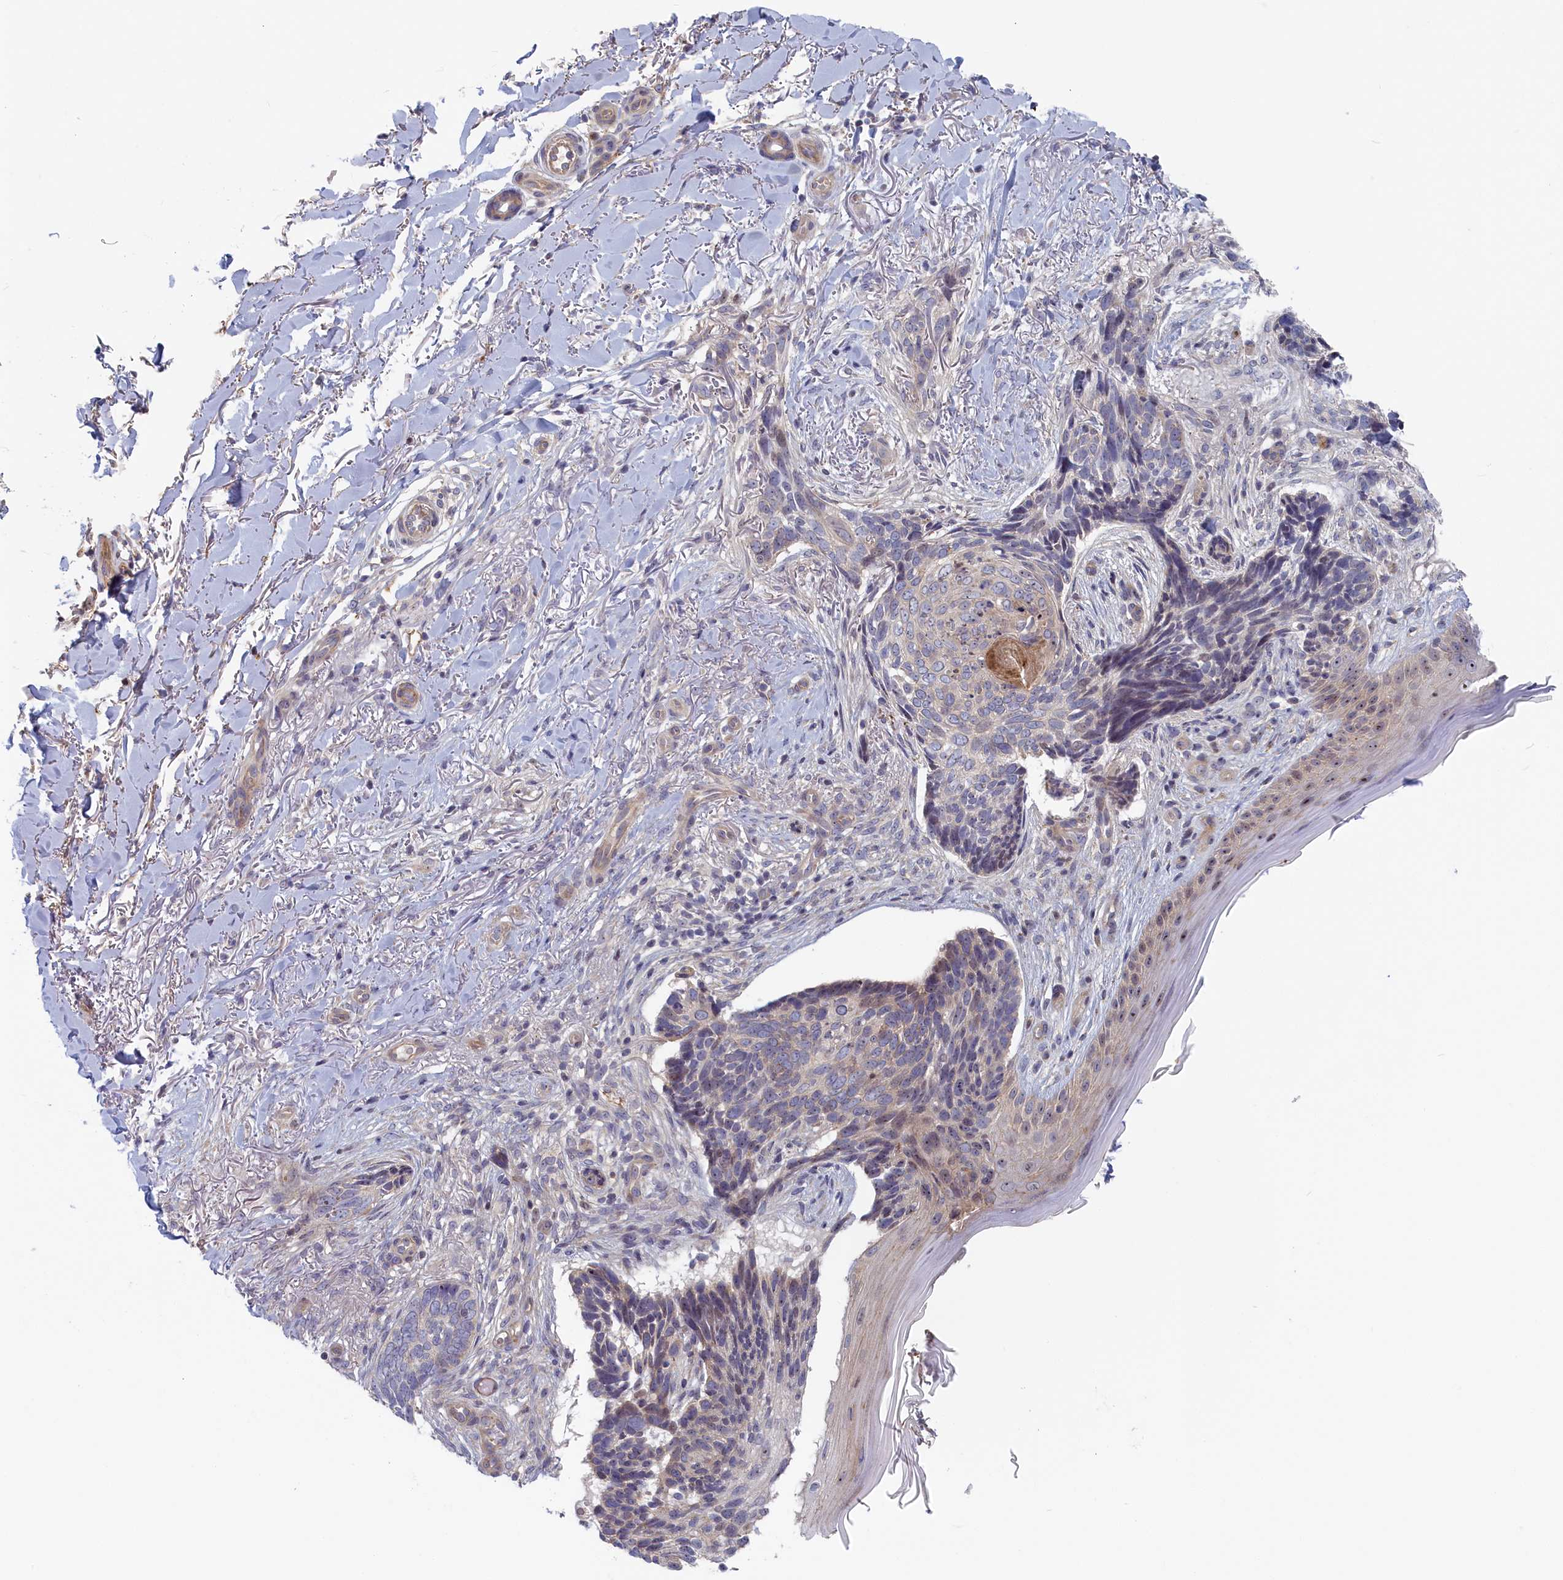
{"staining": {"intensity": "moderate", "quantity": "<25%", "location": "cytoplasmic/membranous"}, "tissue": "skin cancer", "cell_type": "Tumor cells", "image_type": "cancer", "snomed": [{"axis": "morphology", "description": "Normal tissue, NOS"}, {"axis": "morphology", "description": "Basal cell carcinoma"}, {"axis": "topography", "description": "Skin"}], "caption": "Immunohistochemistry (IHC) of skin cancer (basal cell carcinoma) shows low levels of moderate cytoplasmic/membranous staining in approximately <25% of tumor cells.", "gene": "INTS4", "patient": {"sex": "female", "age": 67}}